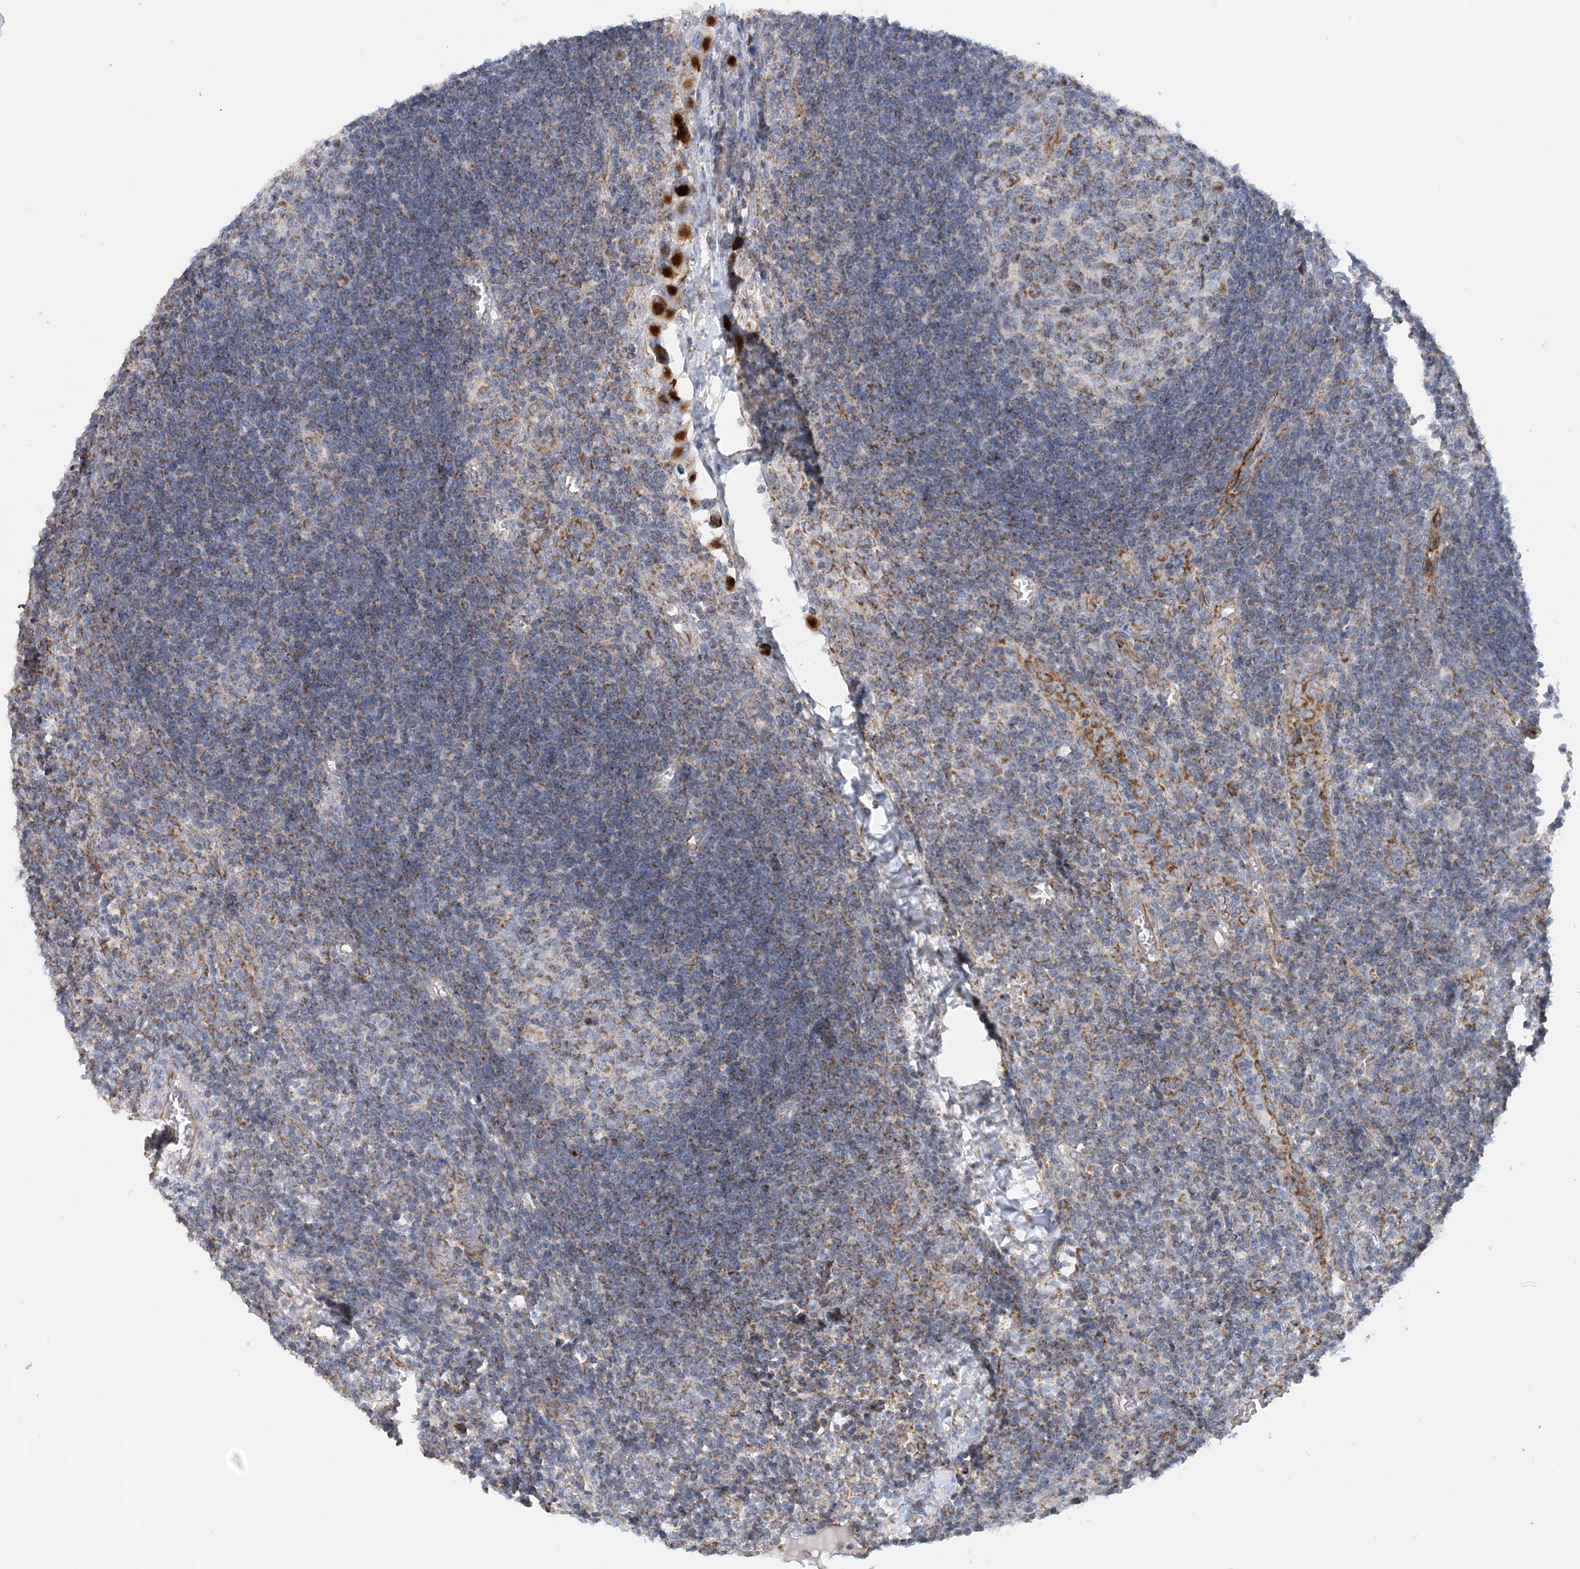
{"staining": {"intensity": "moderate", "quantity": "25%-75%", "location": "cytoplasmic/membranous"}, "tissue": "lymph node", "cell_type": "Germinal center cells", "image_type": "normal", "snomed": [{"axis": "morphology", "description": "Normal tissue, NOS"}, {"axis": "morphology", "description": "Malignant melanoma, Metastatic site"}, {"axis": "topography", "description": "Lymph node"}], "caption": "A brown stain labels moderate cytoplasmic/membranous positivity of a protein in germinal center cells of normal human lymph node. (brown staining indicates protein expression, while blue staining denotes nuclei).", "gene": "COA3", "patient": {"sex": "male", "age": 41}}